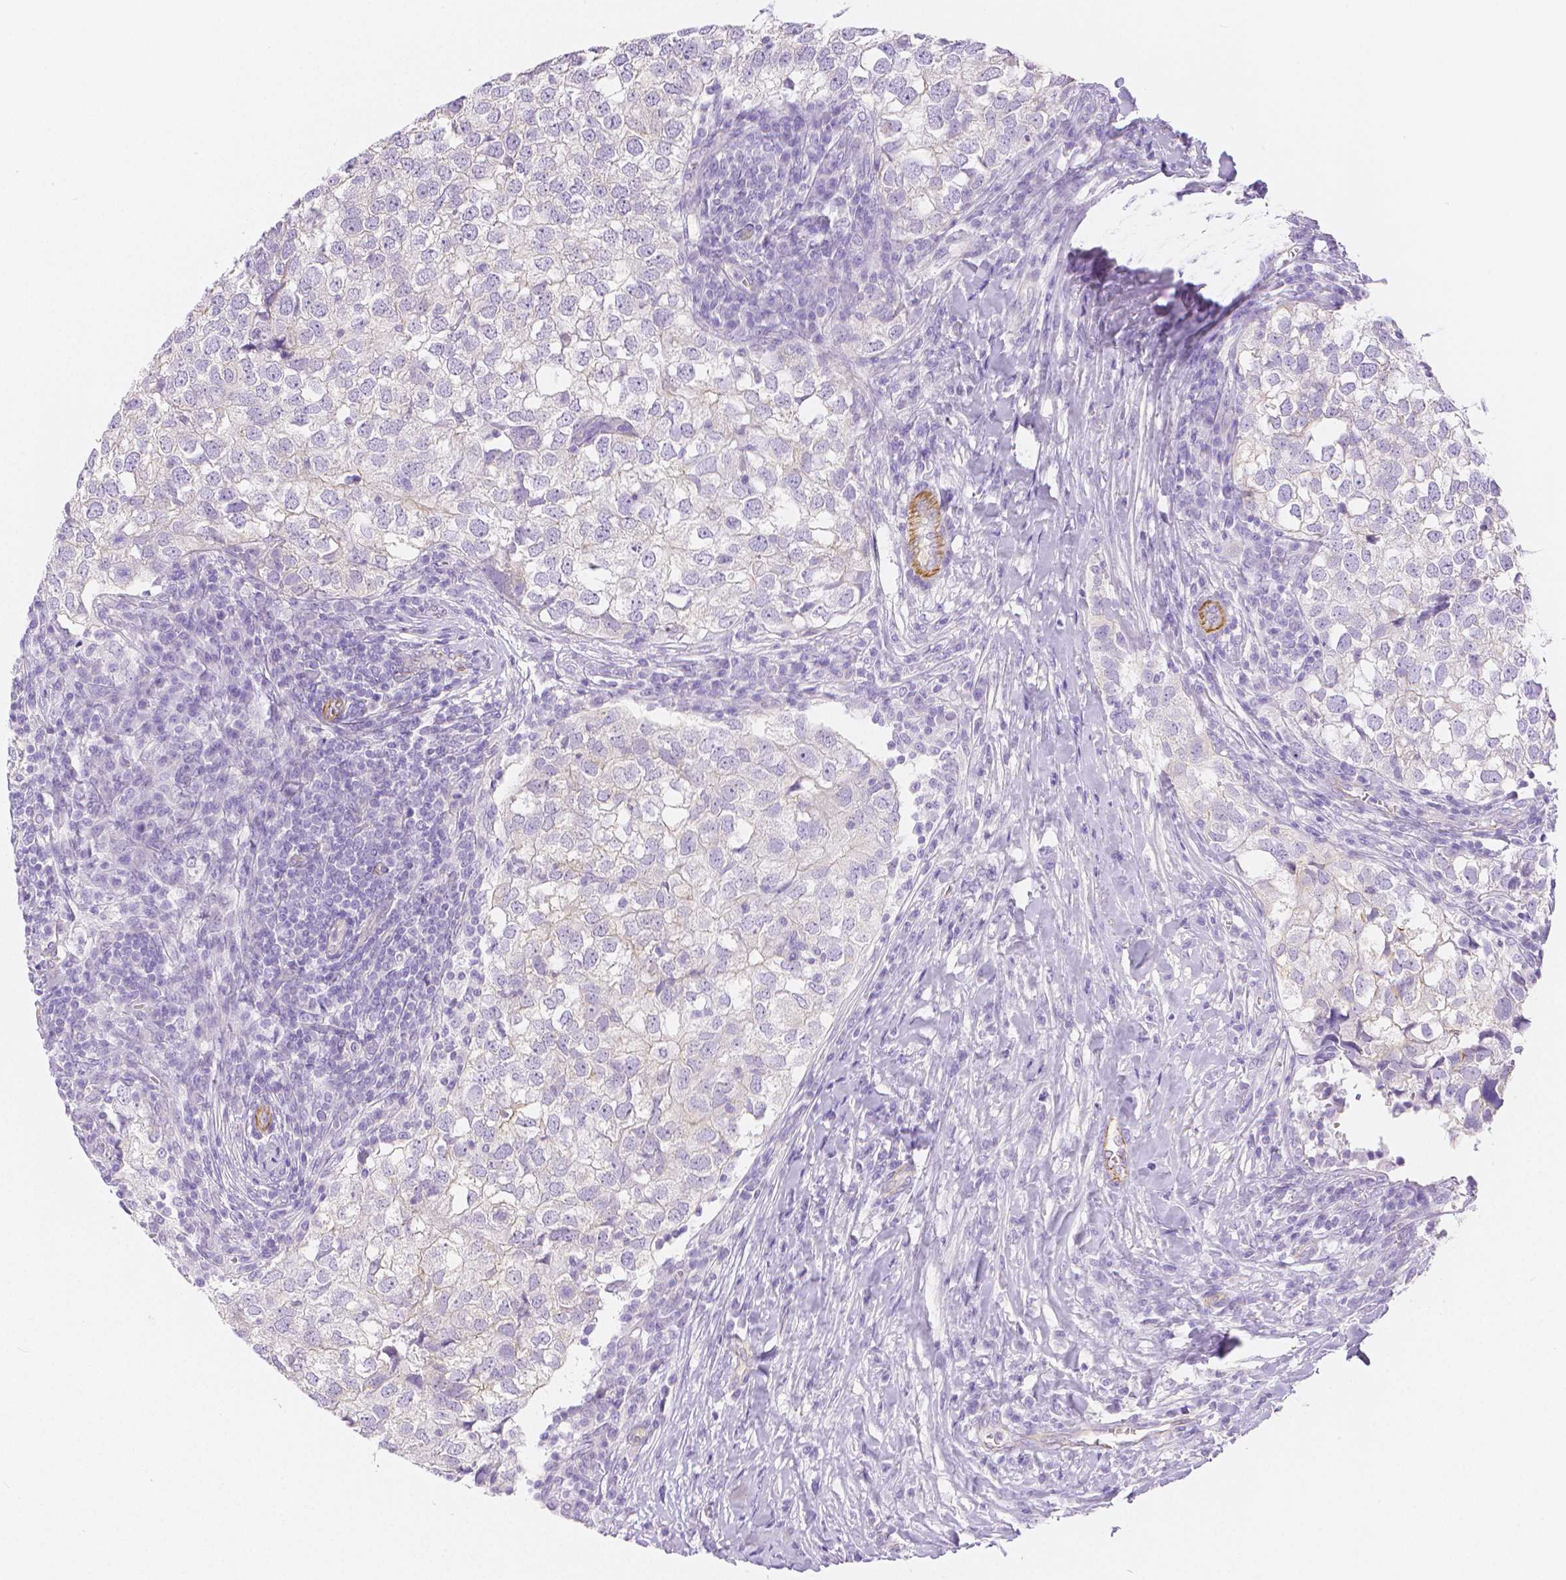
{"staining": {"intensity": "negative", "quantity": "none", "location": "none"}, "tissue": "breast cancer", "cell_type": "Tumor cells", "image_type": "cancer", "snomed": [{"axis": "morphology", "description": "Duct carcinoma"}, {"axis": "topography", "description": "Breast"}], "caption": "An image of breast cancer (infiltrating ductal carcinoma) stained for a protein displays no brown staining in tumor cells. Nuclei are stained in blue.", "gene": "SLC27A5", "patient": {"sex": "female", "age": 30}}